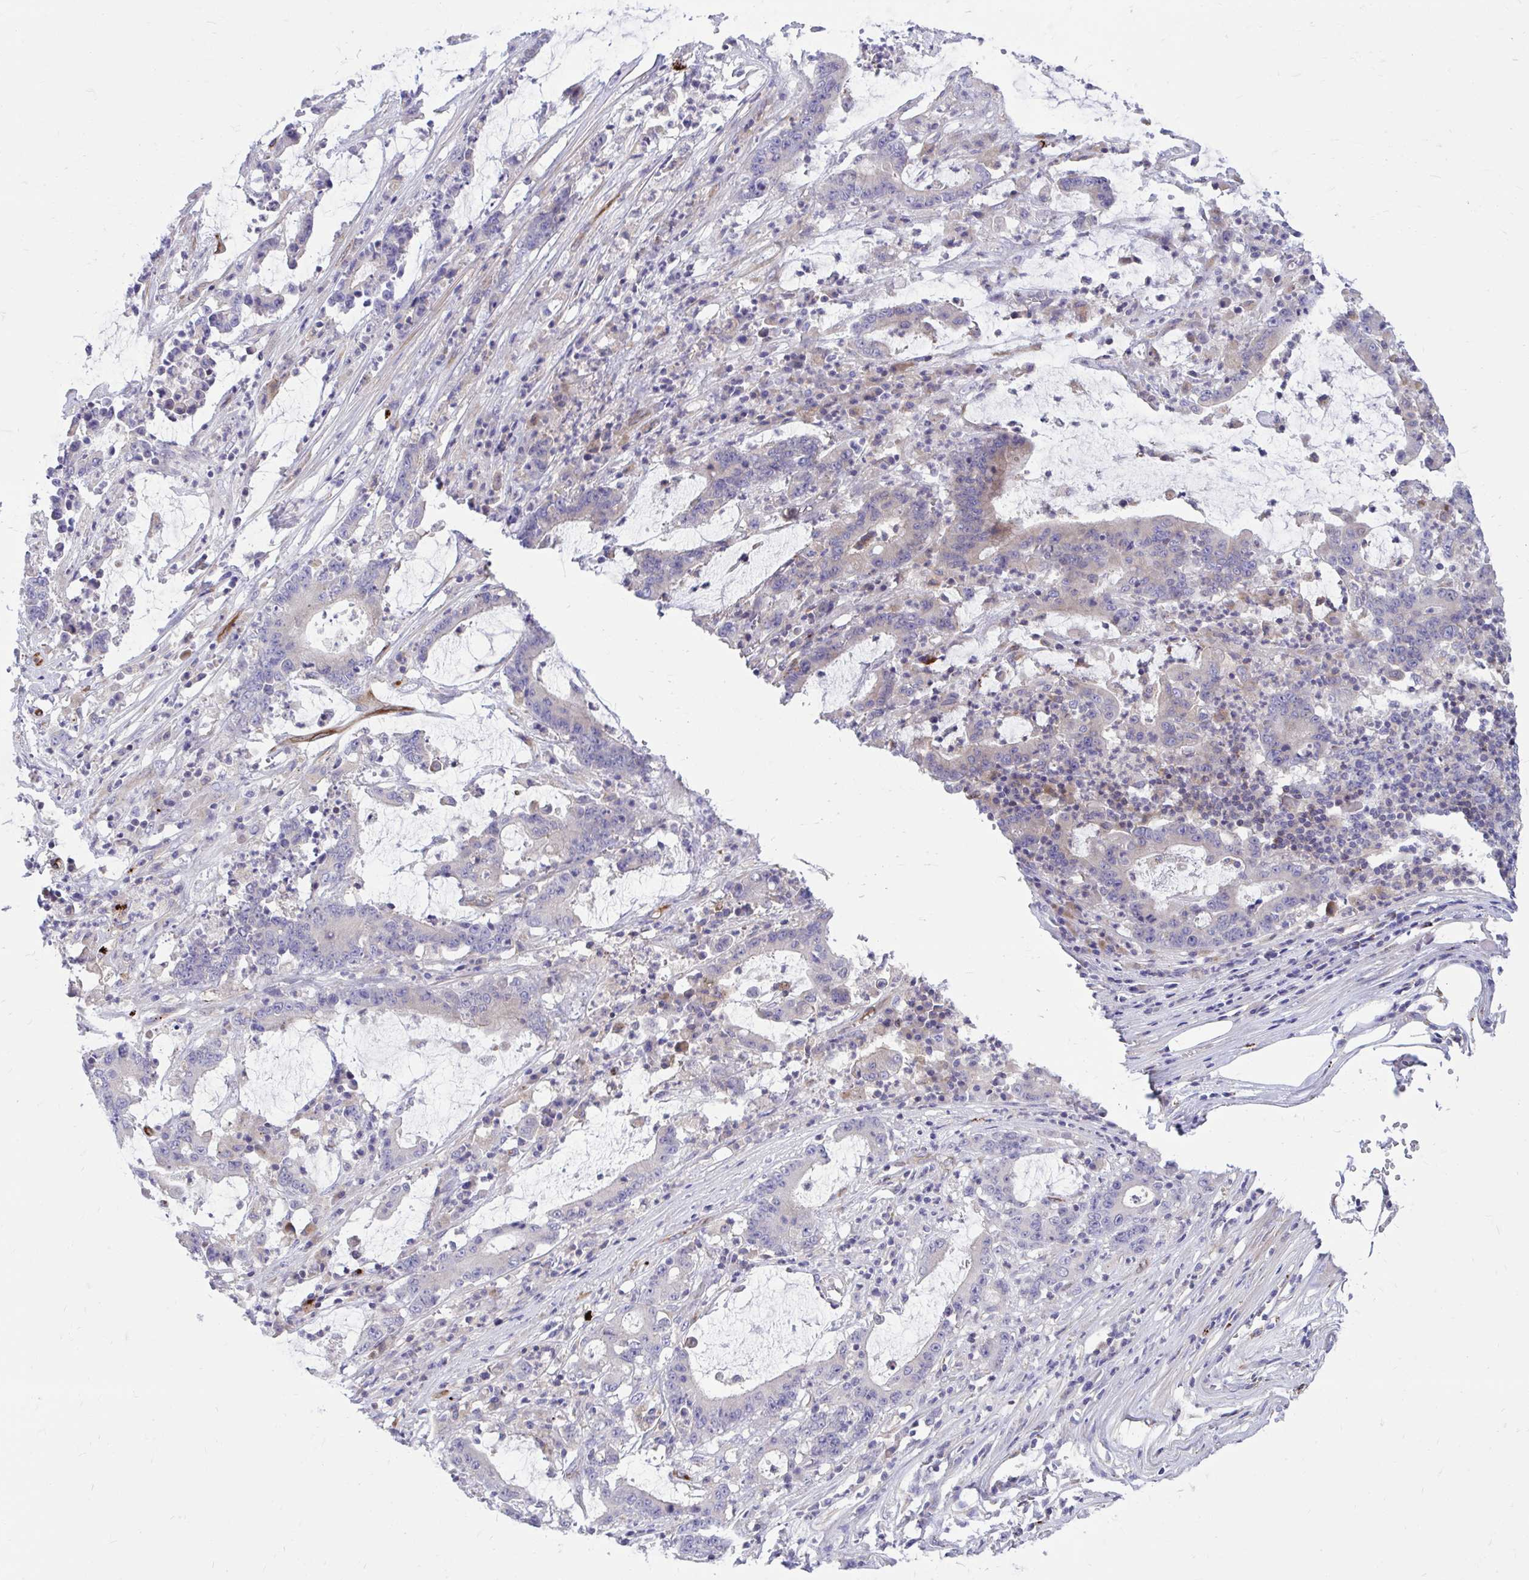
{"staining": {"intensity": "weak", "quantity": "<25%", "location": "cytoplasmic/membranous"}, "tissue": "stomach cancer", "cell_type": "Tumor cells", "image_type": "cancer", "snomed": [{"axis": "morphology", "description": "Adenocarcinoma, NOS"}, {"axis": "topography", "description": "Stomach, upper"}], "caption": "Immunohistochemistry image of stomach cancer stained for a protein (brown), which shows no positivity in tumor cells.", "gene": "TP53I11", "patient": {"sex": "male", "age": 68}}